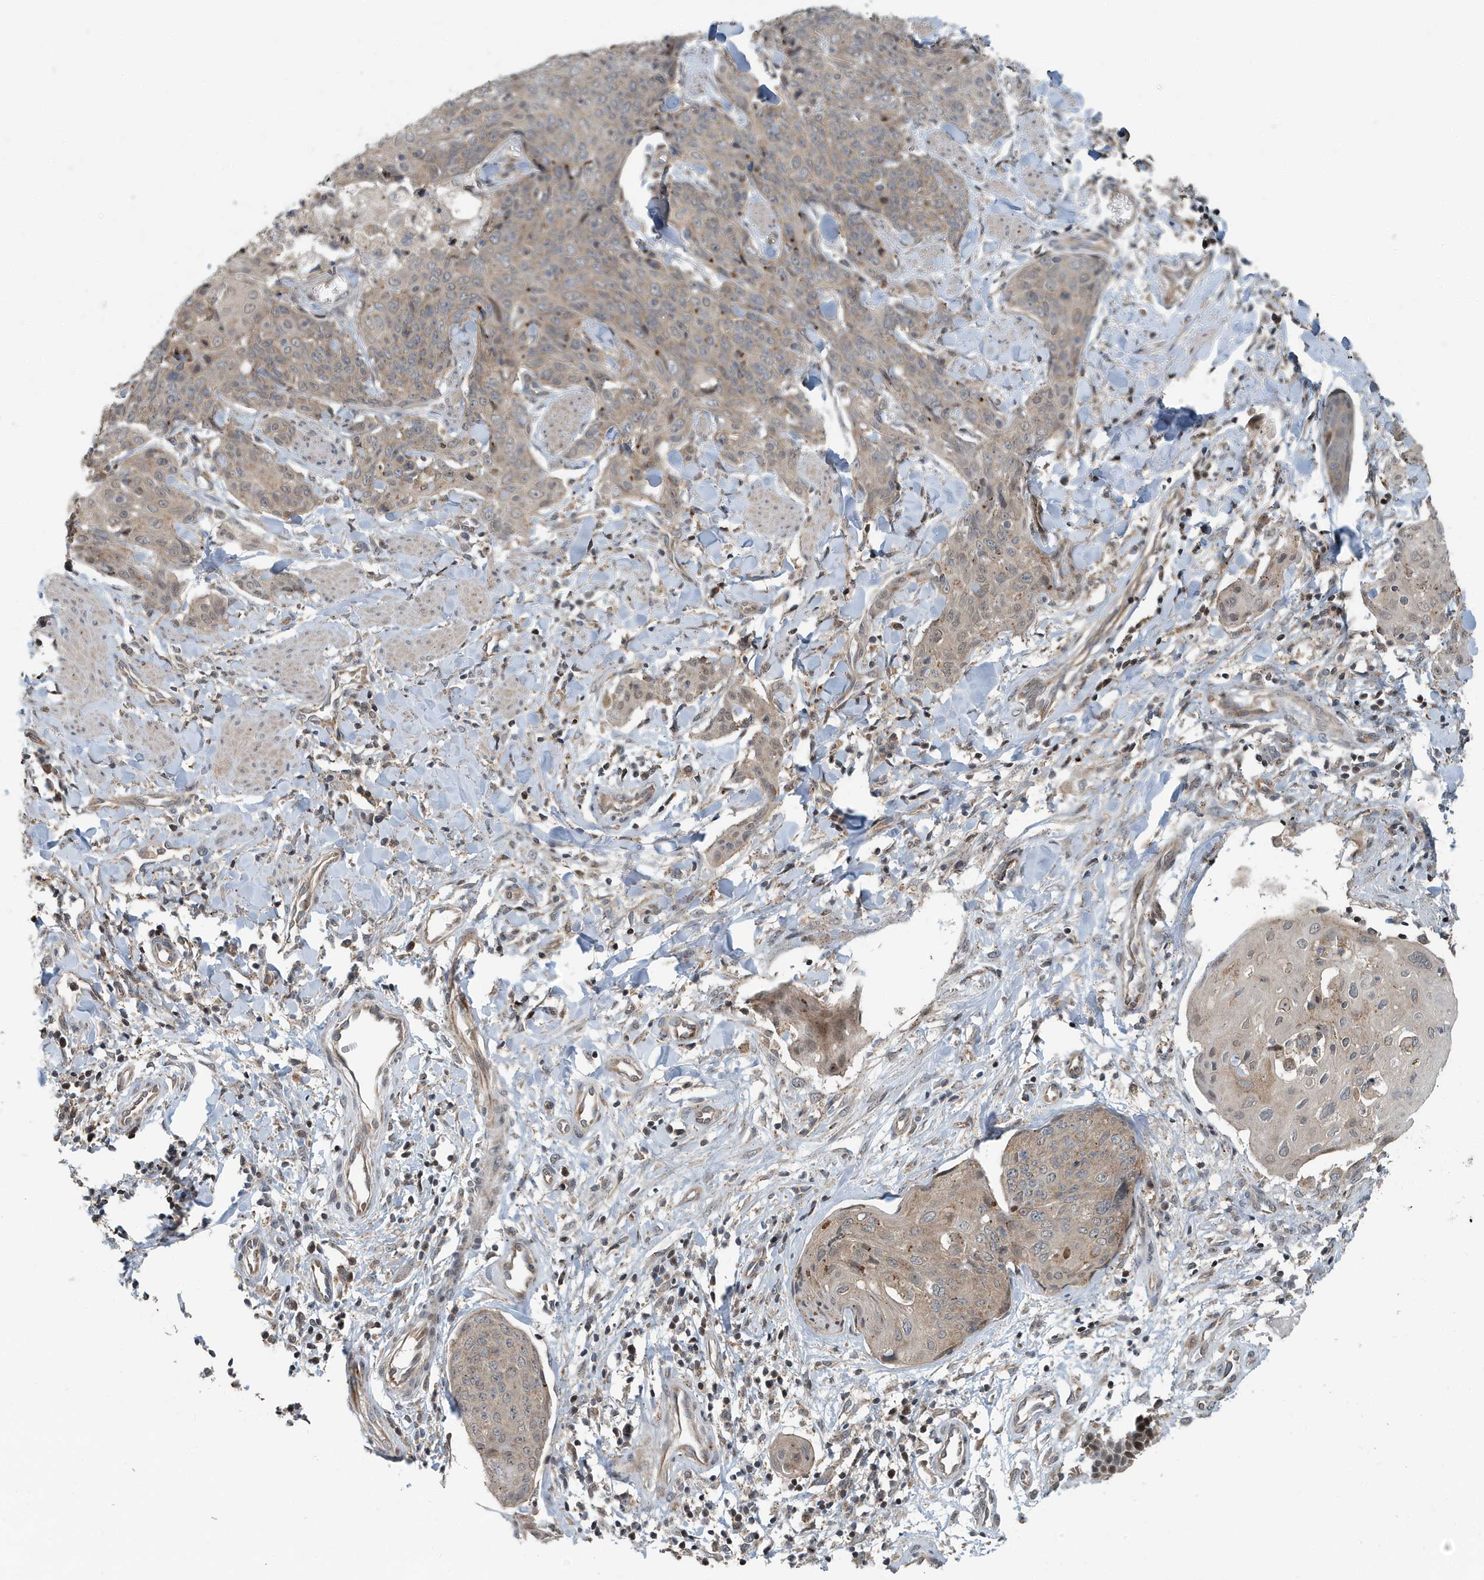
{"staining": {"intensity": "weak", "quantity": "25%-75%", "location": "cytoplasmic/membranous"}, "tissue": "skin cancer", "cell_type": "Tumor cells", "image_type": "cancer", "snomed": [{"axis": "morphology", "description": "Squamous cell carcinoma, NOS"}, {"axis": "topography", "description": "Skin"}, {"axis": "topography", "description": "Vulva"}], "caption": "Protein staining exhibits weak cytoplasmic/membranous expression in approximately 25%-75% of tumor cells in squamous cell carcinoma (skin).", "gene": "KIF15", "patient": {"sex": "female", "age": 85}}